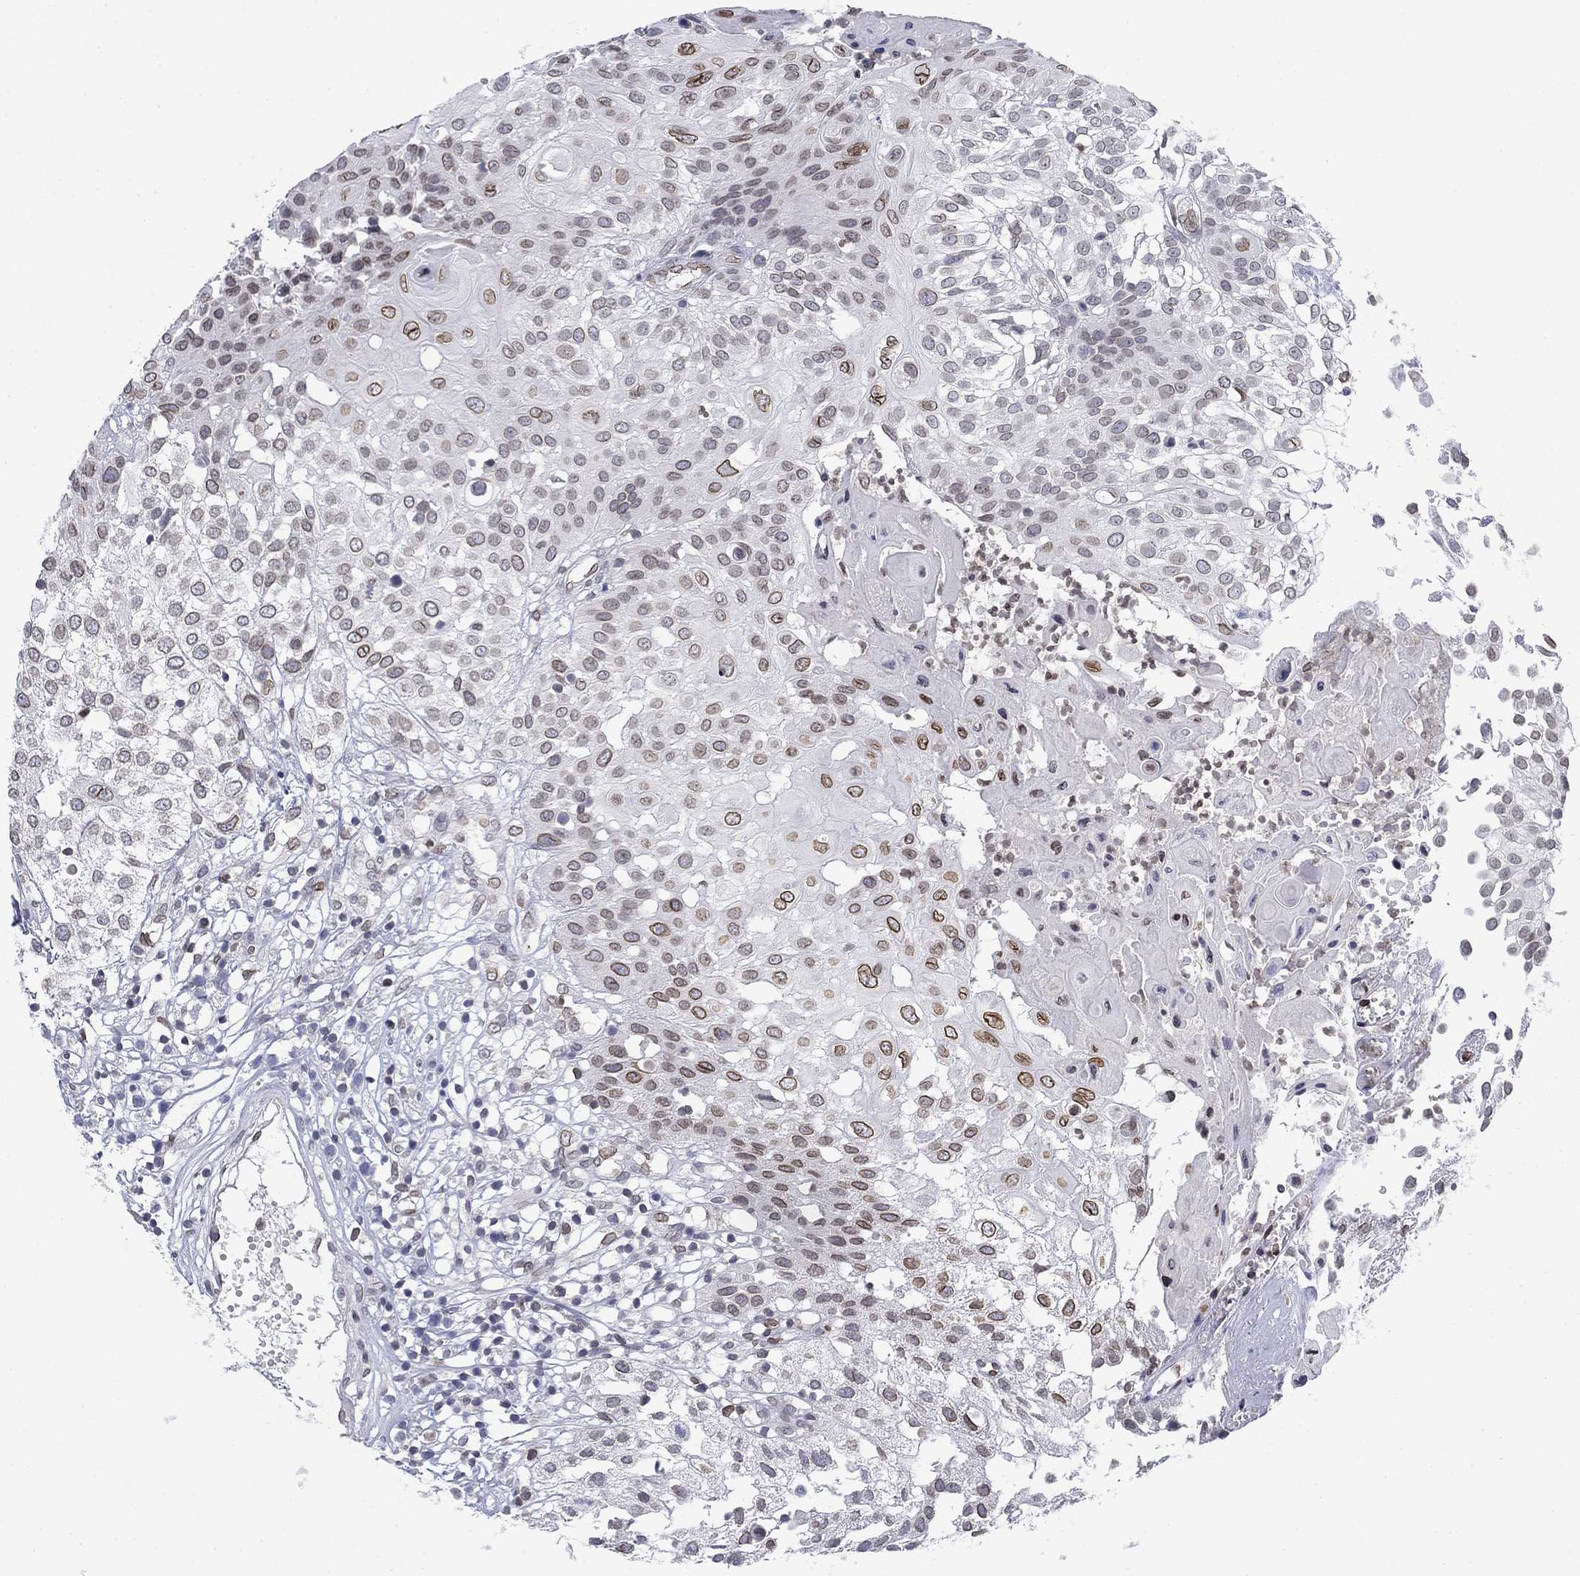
{"staining": {"intensity": "strong", "quantity": "25%-75%", "location": "cytoplasmic/membranous,nuclear"}, "tissue": "urothelial cancer", "cell_type": "Tumor cells", "image_type": "cancer", "snomed": [{"axis": "morphology", "description": "Urothelial carcinoma, High grade"}, {"axis": "topography", "description": "Urinary bladder"}], "caption": "This photomicrograph shows urothelial cancer stained with immunohistochemistry (IHC) to label a protein in brown. The cytoplasmic/membranous and nuclear of tumor cells show strong positivity for the protein. Nuclei are counter-stained blue.", "gene": "TOR1AIP1", "patient": {"sex": "female", "age": 79}}